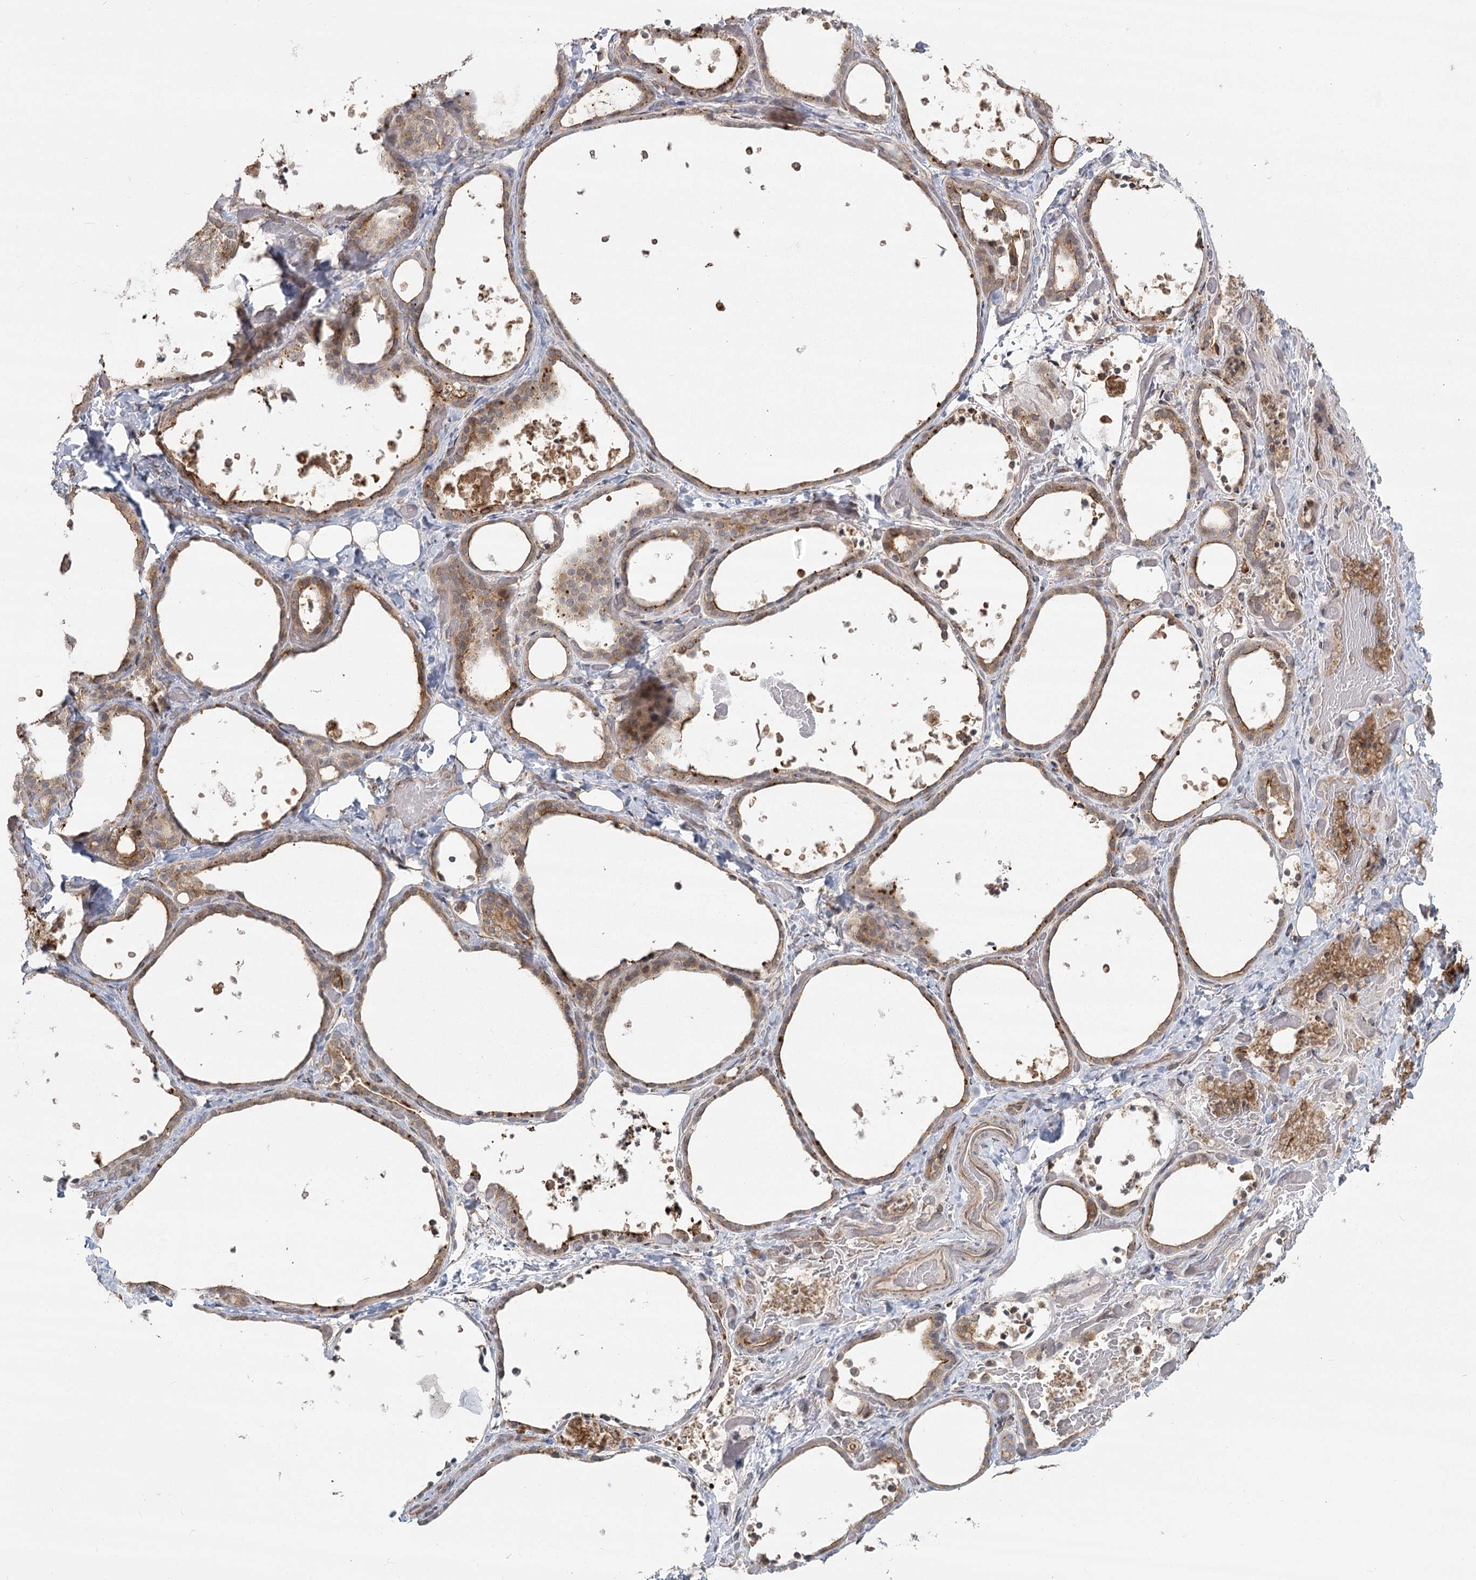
{"staining": {"intensity": "moderate", "quantity": "25%-75%", "location": "cytoplasmic/membranous"}, "tissue": "thyroid gland", "cell_type": "Glandular cells", "image_type": "normal", "snomed": [{"axis": "morphology", "description": "Normal tissue, NOS"}, {"axis": "topography", "description": "Thyroid gland"}], "caption": "A brown stain highlights moderate cytoplasmic/membranous staining of a protein in glandular cells of benign thyroid gland. (Brightfield microscopy of DAB IHC at high magnification).", "gene": "AP2M1", "patient": {"sex": "female", "age": 44}}